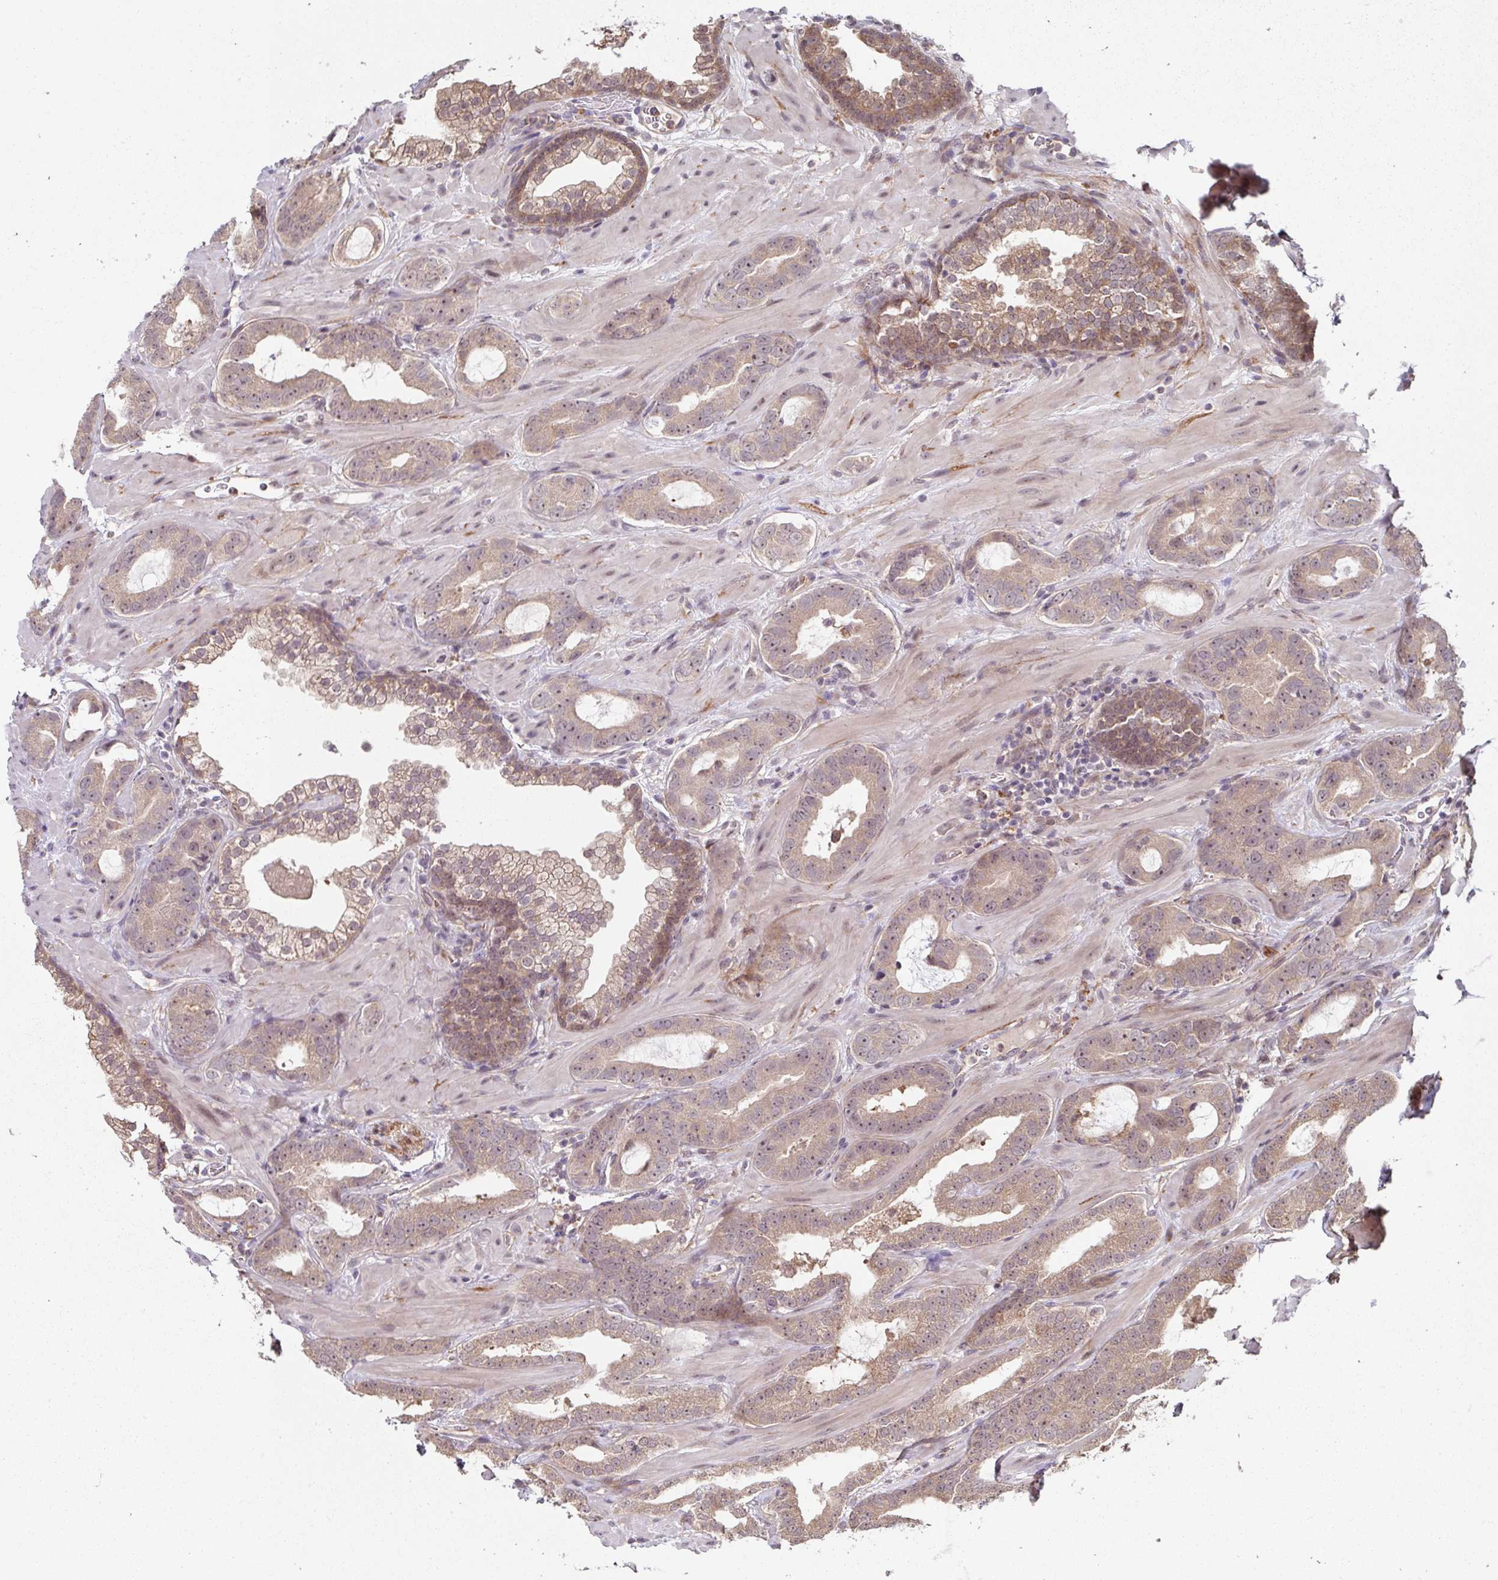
{"staining": {"intensity": "weak", "quantity": ">75%", "location": "cytoplasmic/membranous,nuclear"}, "tissue": "prostate cancer", "cell_type": "Tumor cells", "image_type": "cancer", "snomed": [{"axis": "morphology", "description": "Adenocarcinoma, Low grade"}, {"axis": "topography", "description": "Prostate"}], "caption": "Protein staining by immunohistochemistry reveals weak cytoplasmic/membranous and nuclear expression in approximately >75% of tumor cells in adenocarcinoma (low-grade) (prostate). (Stains: DAB (3,3'-diaminobenzidine) in brown, nuclei in blue, Microscopy: brightfield microscopy at high magnification).", "gene": "STYXL1", "patient": {"sex": "male", "age": 62}}